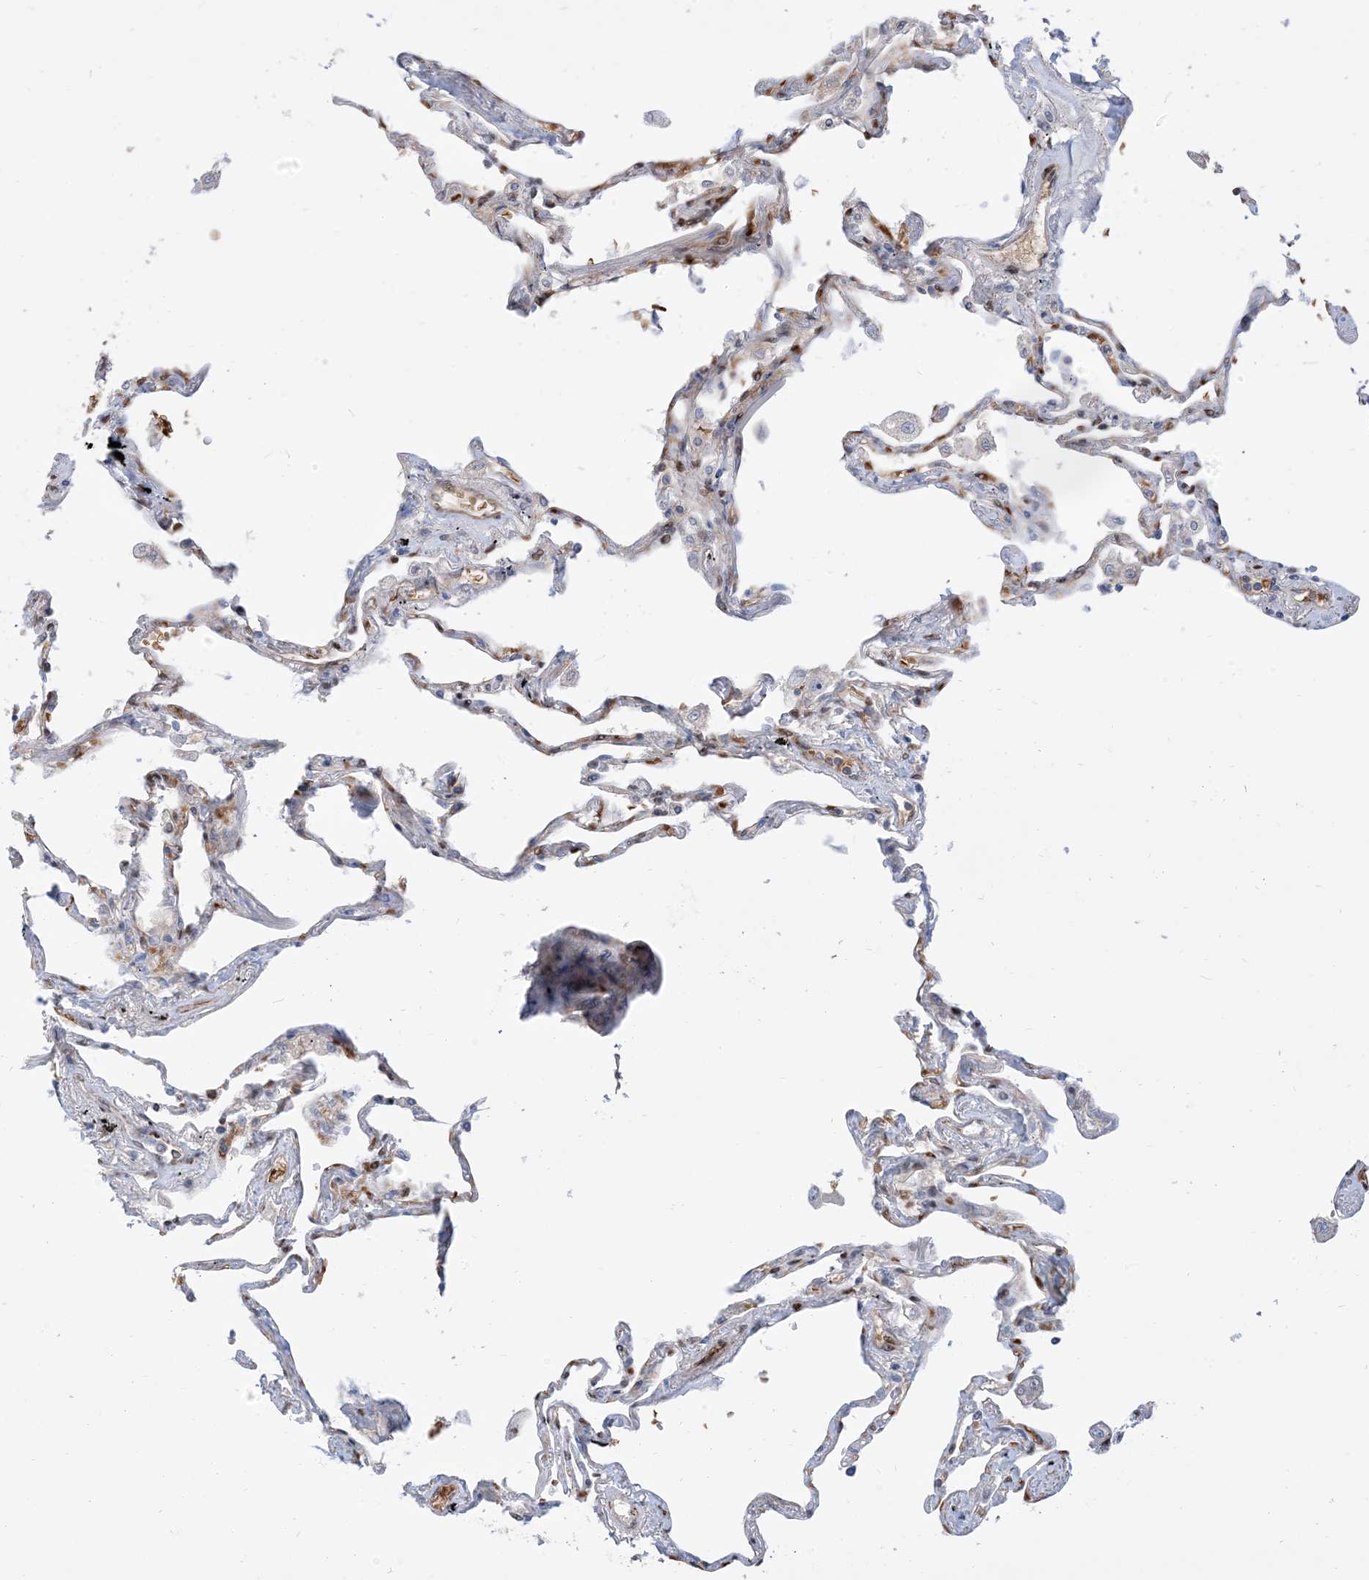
{"staining": {"intensity": "moderate", "quantity": "<25%", "location": "nuclear"}, "tissue": "lung", "cell_type": "Alveolar cells", "image_type": "normal", "snomed": [{"axis": "morphology", "description": "Normal tissue, NOS"}, {"axis": "topography", "description": "Lung"}], "caption": "High-magnification brightfield microscopy of benign lung stained with DAB (3,3'-diaminobenzidine) (brown) and counterstained with hematoxylin (blue). alveolar cells exhibit moderate nuclear staining is present in approximately<25% of cells. (Stains: DAB in brown, nuclei in blue, Microscopy: brightfield microscopy at high magnification).", "gene": "RIN1", "patient": {"sex": "female", "age": 67}}